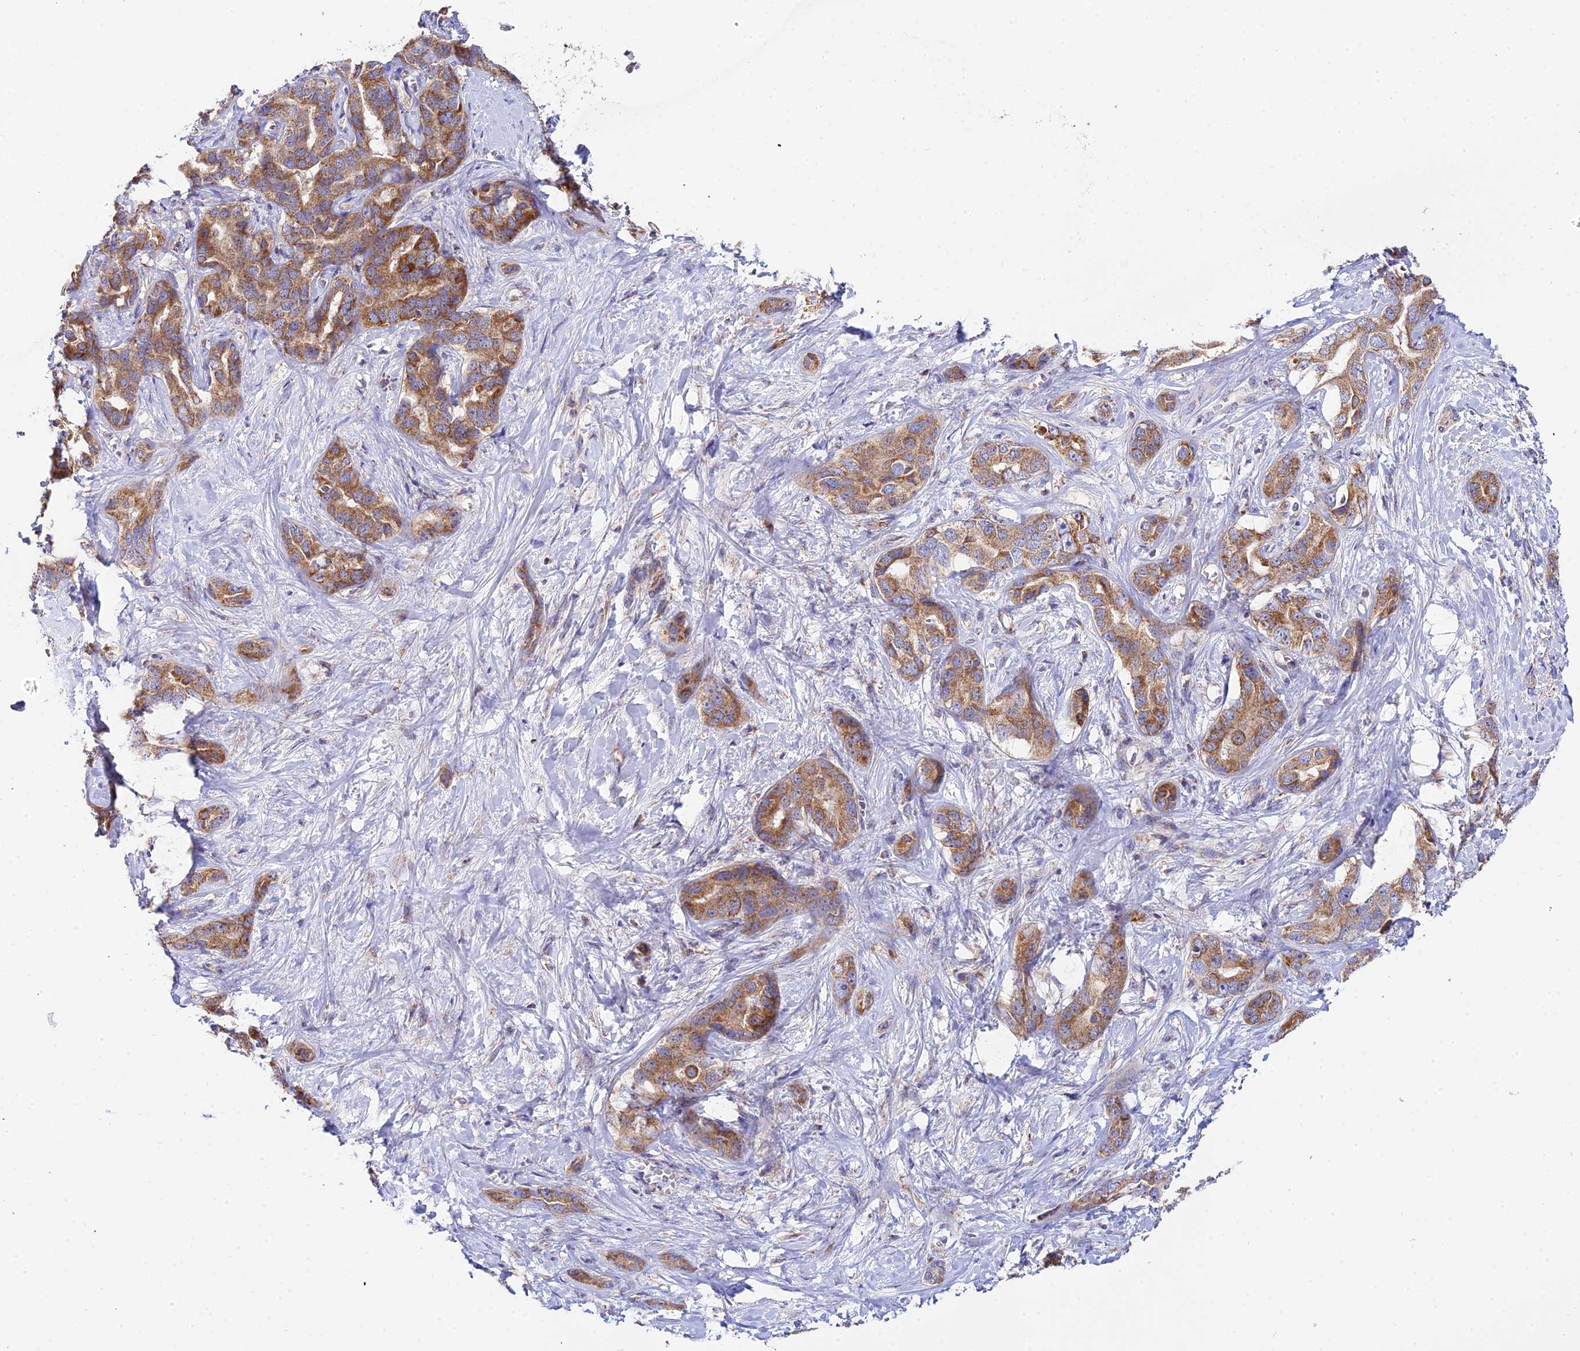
{"staining": {"intensity": "moderate", "quantity": ">75%", "location": "cytoplasmic/membranous"}, "tissue": "liver cancer", "cell_type": "Tumor cells", "image_type": "cancer", "snomed": [{"axis": "morphology", "description": "Cholangiocarcinoma"}, {"axis": "topography", "description": "Liver"}], "caption": "Tumor cells demonstrate medium levels of moderate cytoplasmic/membranous positivity in approximately >75% of cells in liver cholangiocarcinoma. (IHC, brightfield microscopy, high magnification).", "gene": "NIPSNAP3A", "patient": {"sex": "male", "age": 59}}